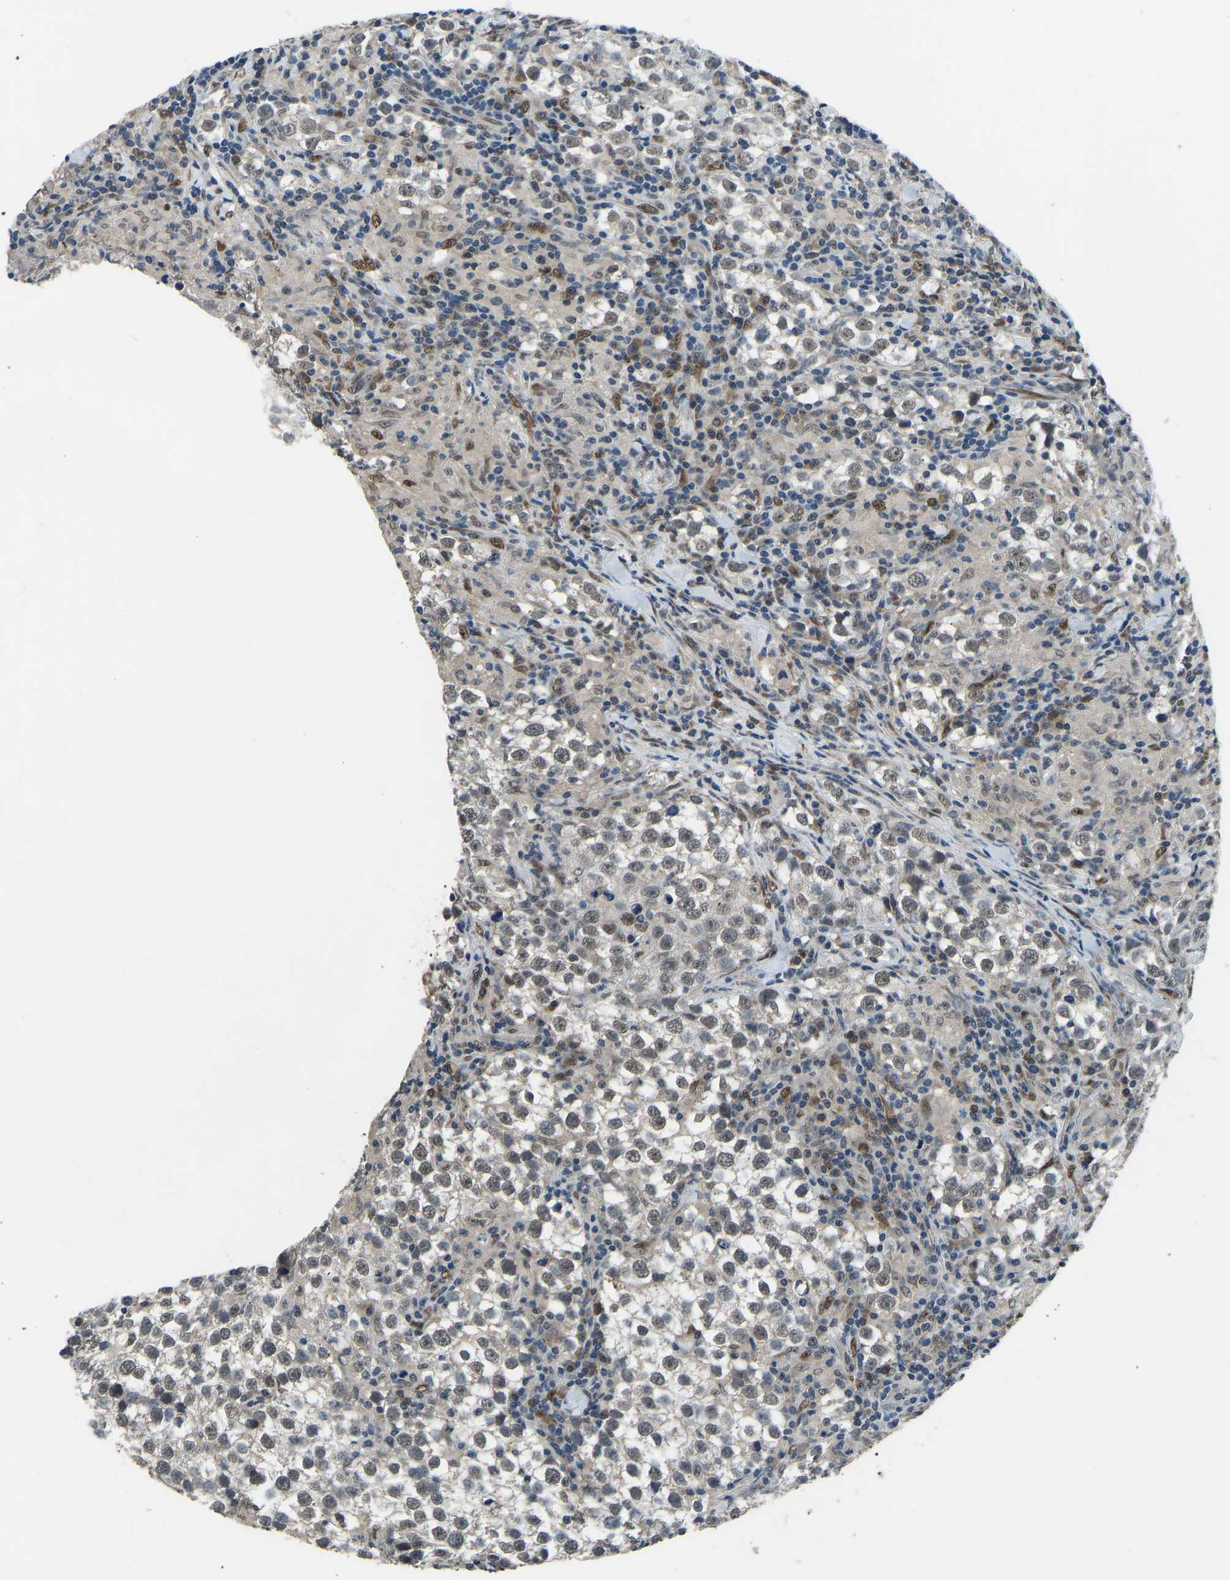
{"staining": {"intensity": "weak", "quantity": "25%-75%", "location": "nuclear"}, "tissue": "testis cancer", "cell_type": "Tumor cells", "image_type": "cancer", "snomed": [{"axis": "morphology", "description": "Seminoma, NOS"}, {"axis": "morphology", "description": "Carcinoma, Embryonal, NOS"}, {"axis": "topography", "description": "Testis"}], "caption": "Testis cancer (embryonal carcinoma) stained for a protein reveals weak nuclear positivity in tumor cells.", "gene": "FOS", "patient": {"sex": "male", "age": 36}}